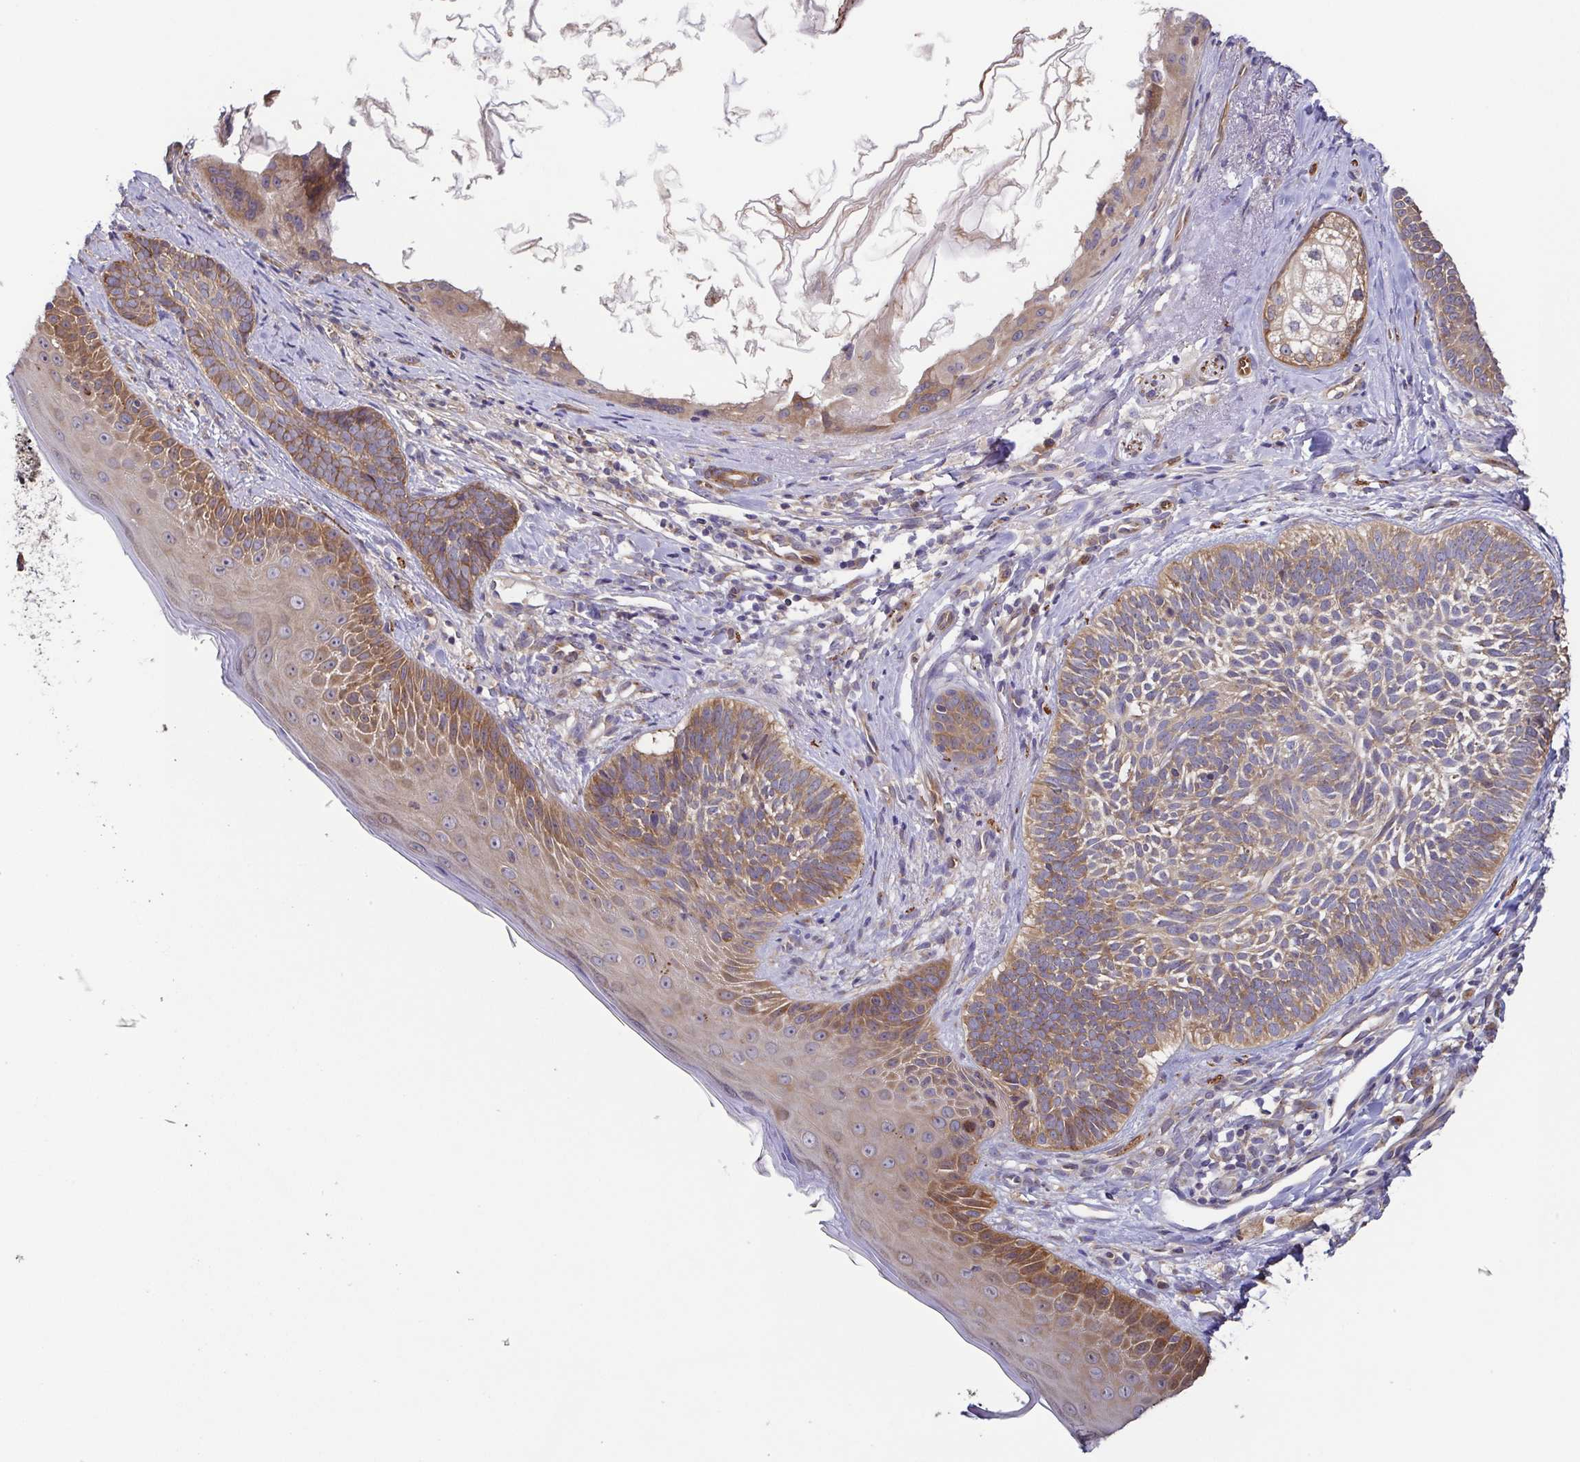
{"staining": {"intensity": "moderate", "quantity": ">75%", "location": "cytoplasmic/membranous"}, "tissue": "skin cancer", "cell_type": "Tumor cells", "image_type": "cancer", "snomed": [{"axis": "morphology", "description": "Basal cell carcinoma"}, {"axis": "topography", "description": "Skin"}], "caption": "Immunohistochemistry (DAB) staining of human skin cancer exhibits moderate cytoplasmic/membranous protein positivity in about >75% of tumor cells. (Stains: DAB in brown, nuclei in blue, Microscopy: brightfield microscopy at high magnification).", "gene": "EIF3D", "patient": {"sex": "female", "age": 74}}